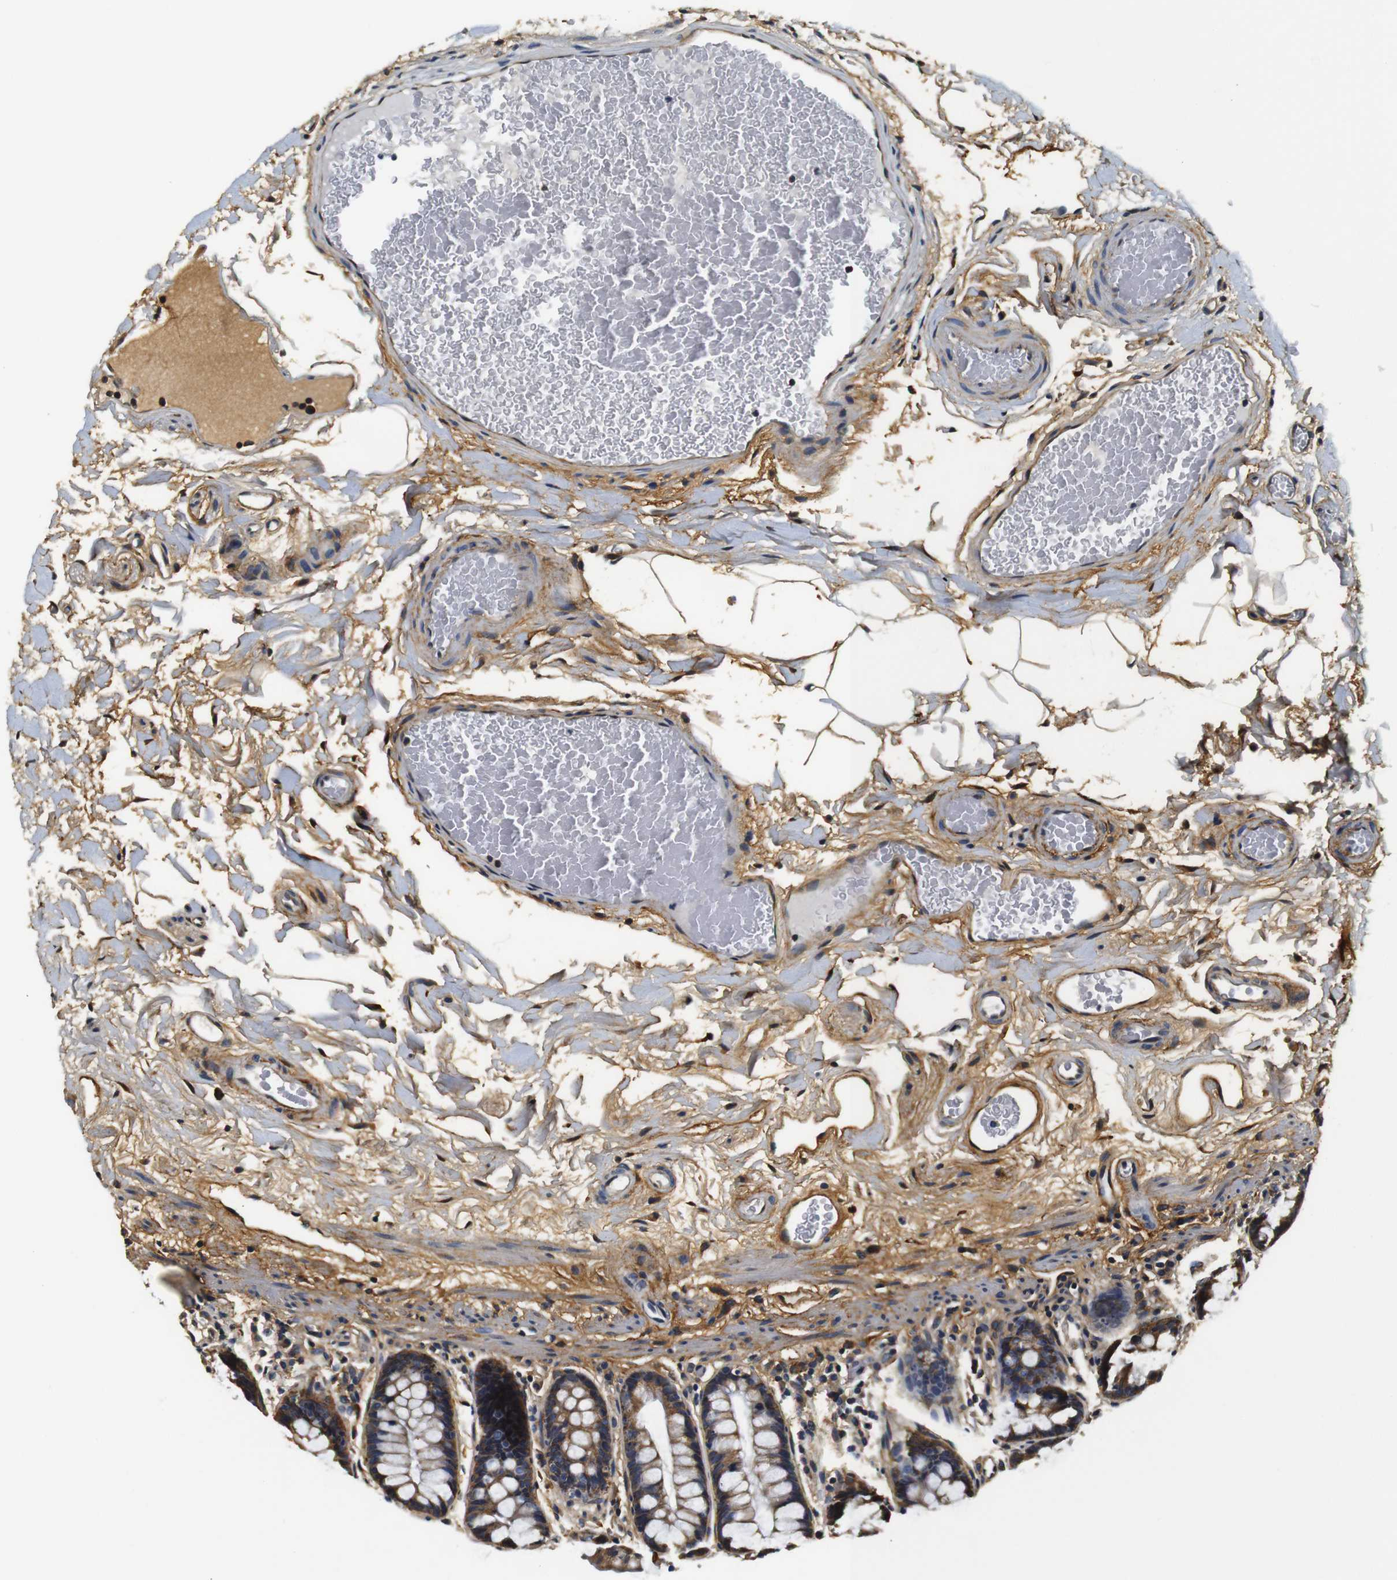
{"staining": {"intensity": "weak", "quantity": ">75%", "location": "cytoplasmic/membranous"}, "tissue": "colon", "cell_type": "Endothelial cells", "image_type": "normal", "snomed": [{"axis": "morphology", "description": "Normal tissue, NOS"}, {"axis": "topography", "description": "Colon"}], "caption": "Protein staining demonstrates weak cytoplasmic/membranous positivity in approximately >75% of endothelial cells in normal colon. (IHC, brightfield microscopy, high magnification).", "gene": "COL1A1", "patient": {"sex": "female", "age": 80}}